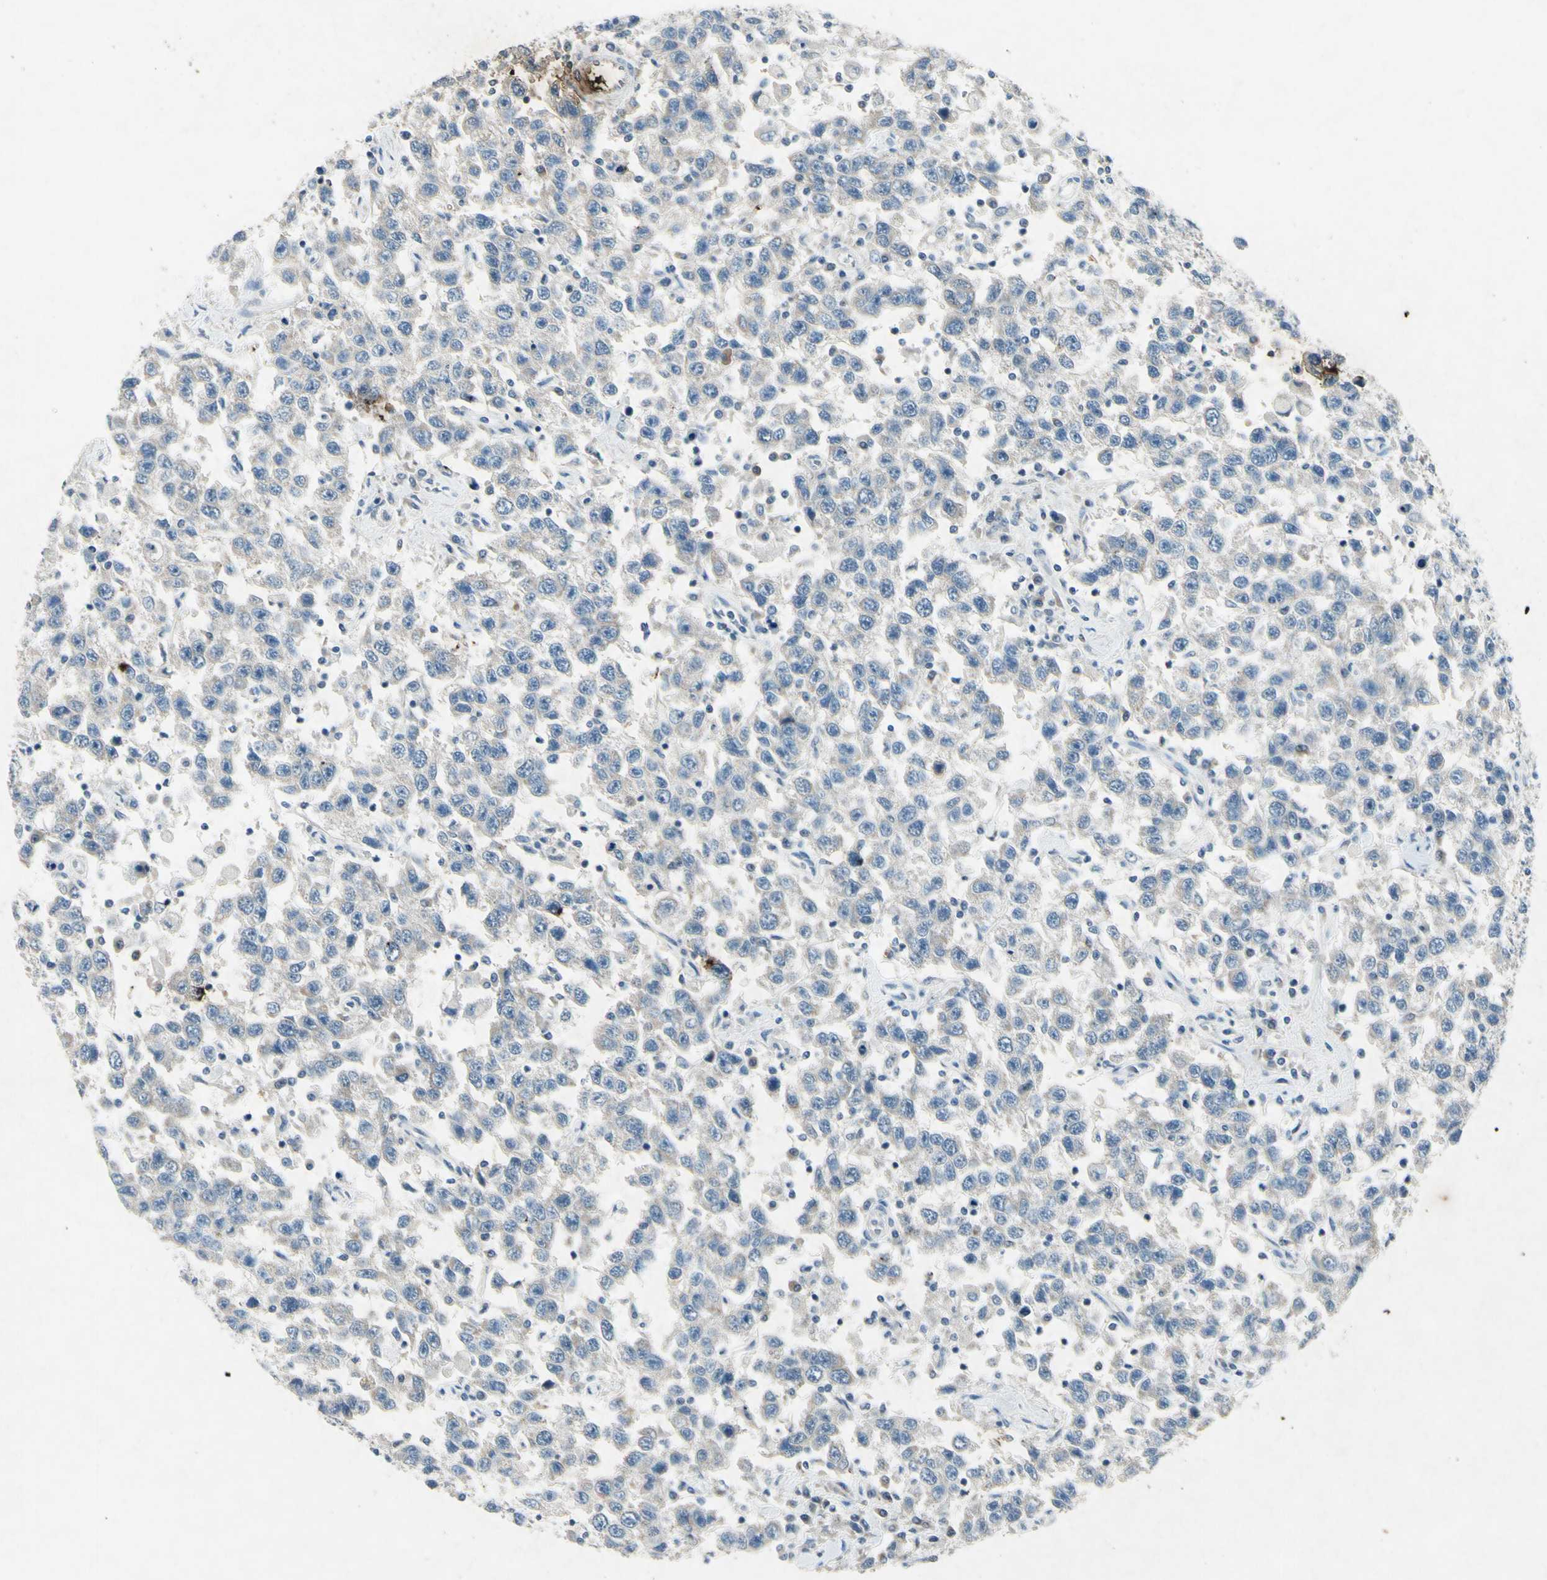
{"staining": {"intensity": "negative", "quantity": "none", "location": "none"}, "tissue": "testis cancer", "cell_type": "Tumor cells", "image_type": "cancer", "snomed": [{"axis": "morphology", "description": "Seminoma, NOS"}, {"axis": "topography", "description": "Testis"}], "caption": "Tumor cells are negative for brown protein staining in testis seminoma.", "gene": "SNAP91", "patient": {"sex": "male", "age": 41}}